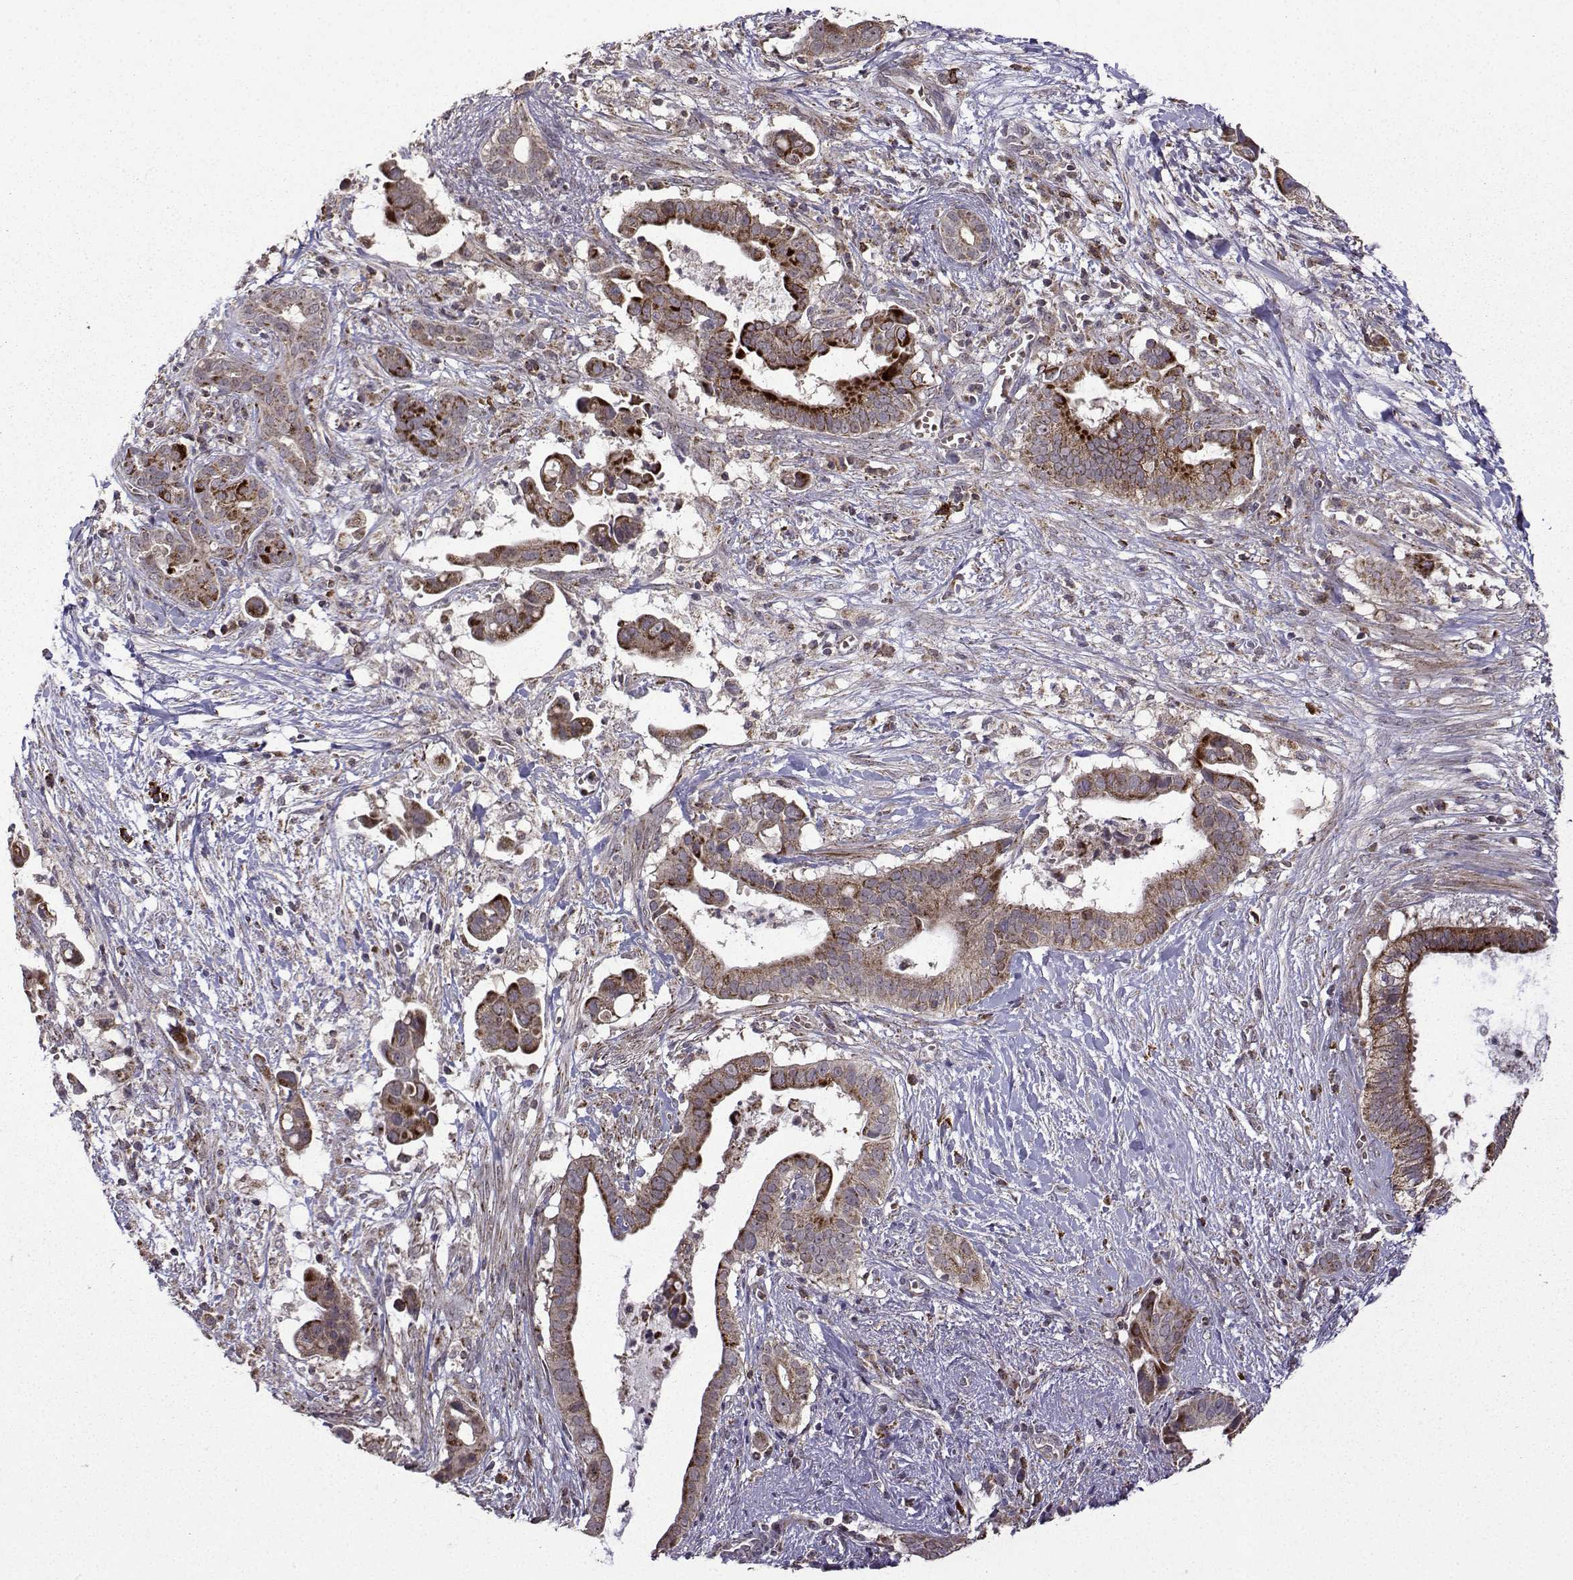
{"staining": {"intensity": "strong", "quantity": "<25%", "location": "cytoplasmic/membranous"}, "tissue": "pancreatic cancer", "cell_type": "Tumor cells", "image_type": "cancer", "snomed": [{"axis": "morphology", "description": "Adenocarcinoma, NOS"}, {"axis": "topography", "description": "Pancreas"}], "caption": "Immunohistochemistry (IHC) (DAB (3,3'-diaminobenzidine)) staining of adenocarcinoma (pancreatic) demonstrates strong cytoplasmic/membranous protein expression in about <25% of tumor cells.", "gene": "TAB2", "patient": {"sex": "male", "age": 61}}